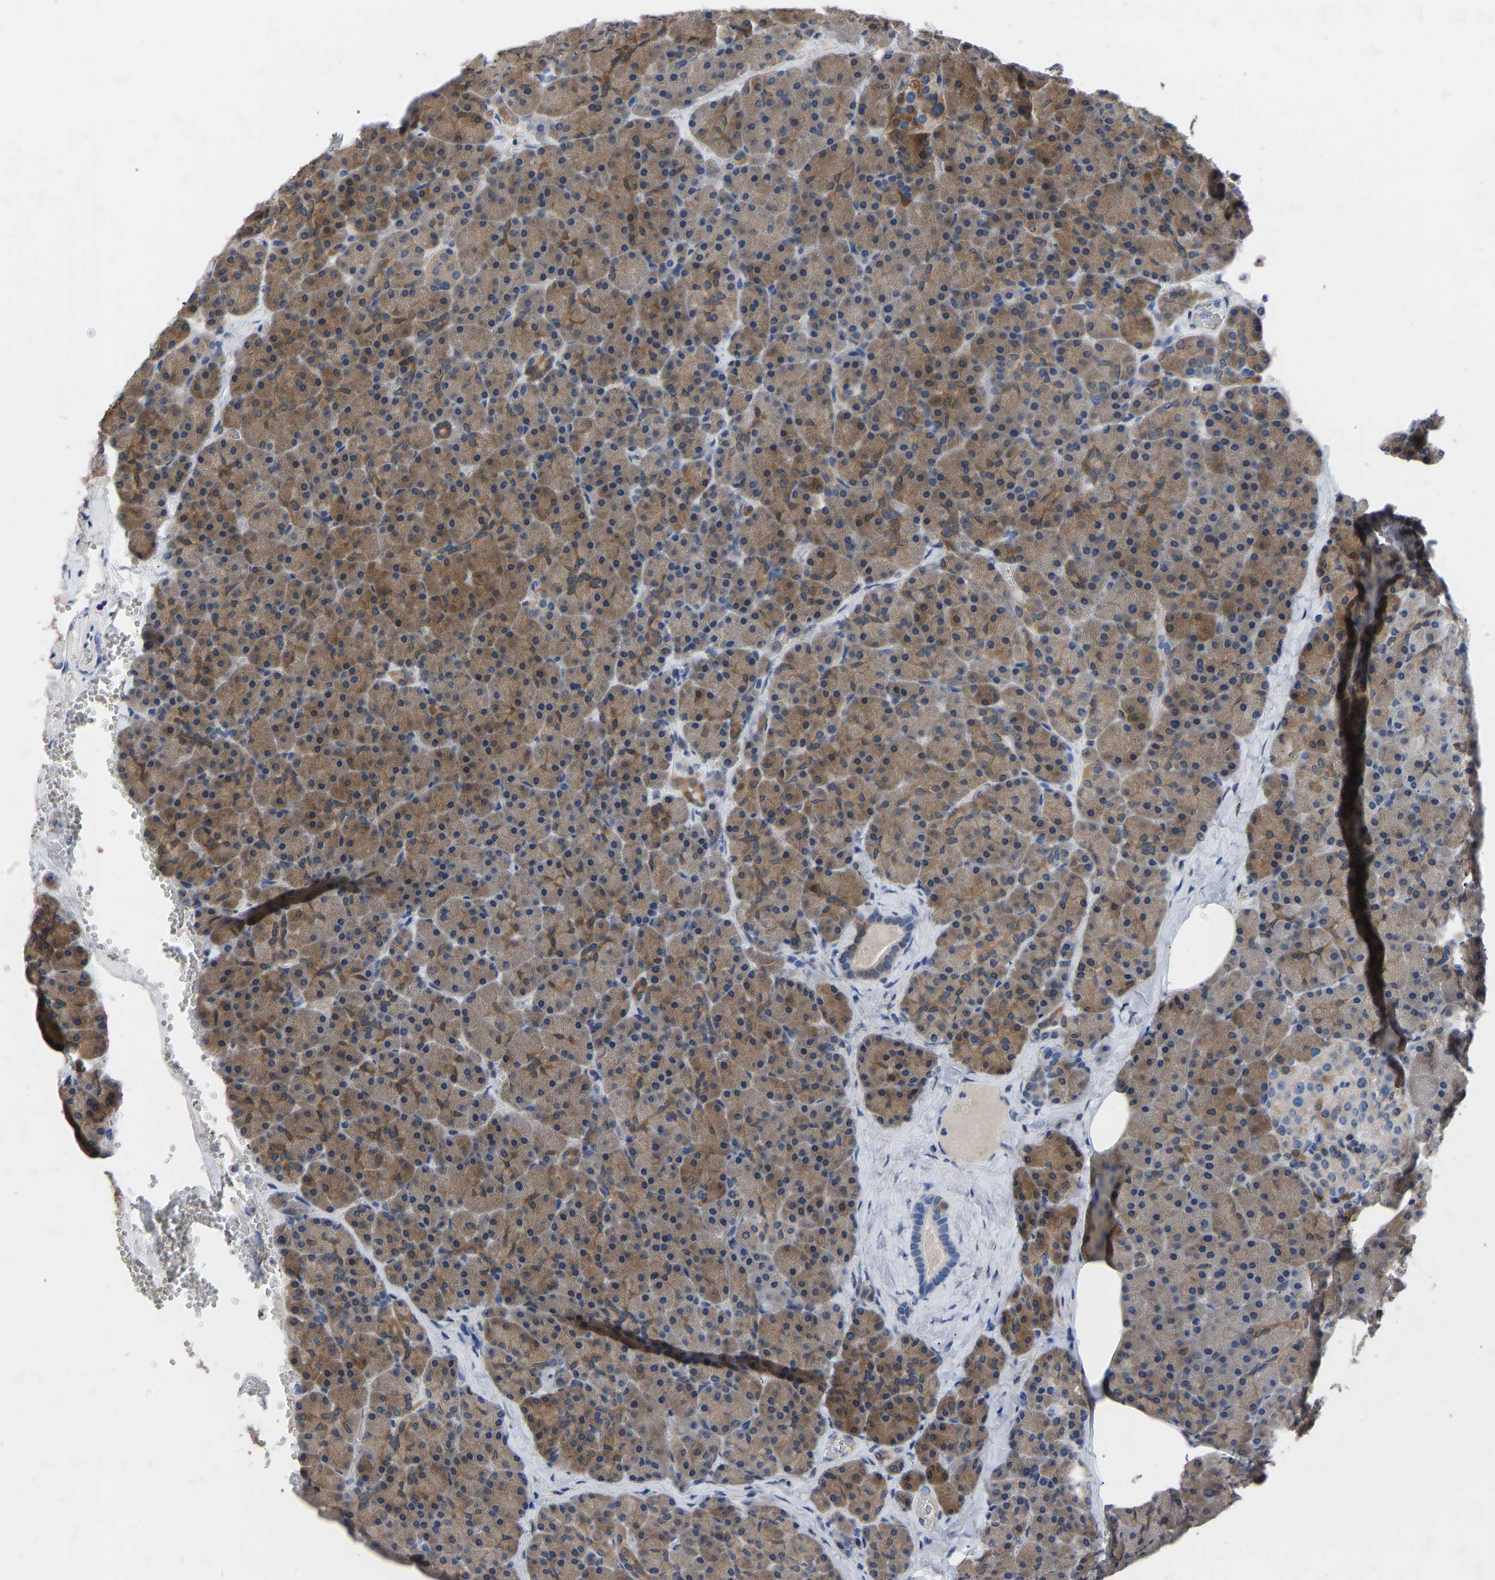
{"staining": {"intensity": "moderate", "quantity": ">75%", "location": "cytoplasmic/membranous"}, "tissue": "pancreas", "cell_type": "Exocrine glandular cells", "image_type": "normal", "snomed": [{"axis": "morphology", "description": "Normal tissue, NOS"}, {"axis": "morphology", "description": "Carcinoid, malignant, NOS"}, {"axis": "topography", "description": "Pancreas"}], "caption": "Protein staining of normal pancreas exhibits moderate cytoplasmic/membranous staining in approximately >75% of exocrine glandular cells.", "gene": "RBP1", "patient": {"sex": "female", "age": 35}}